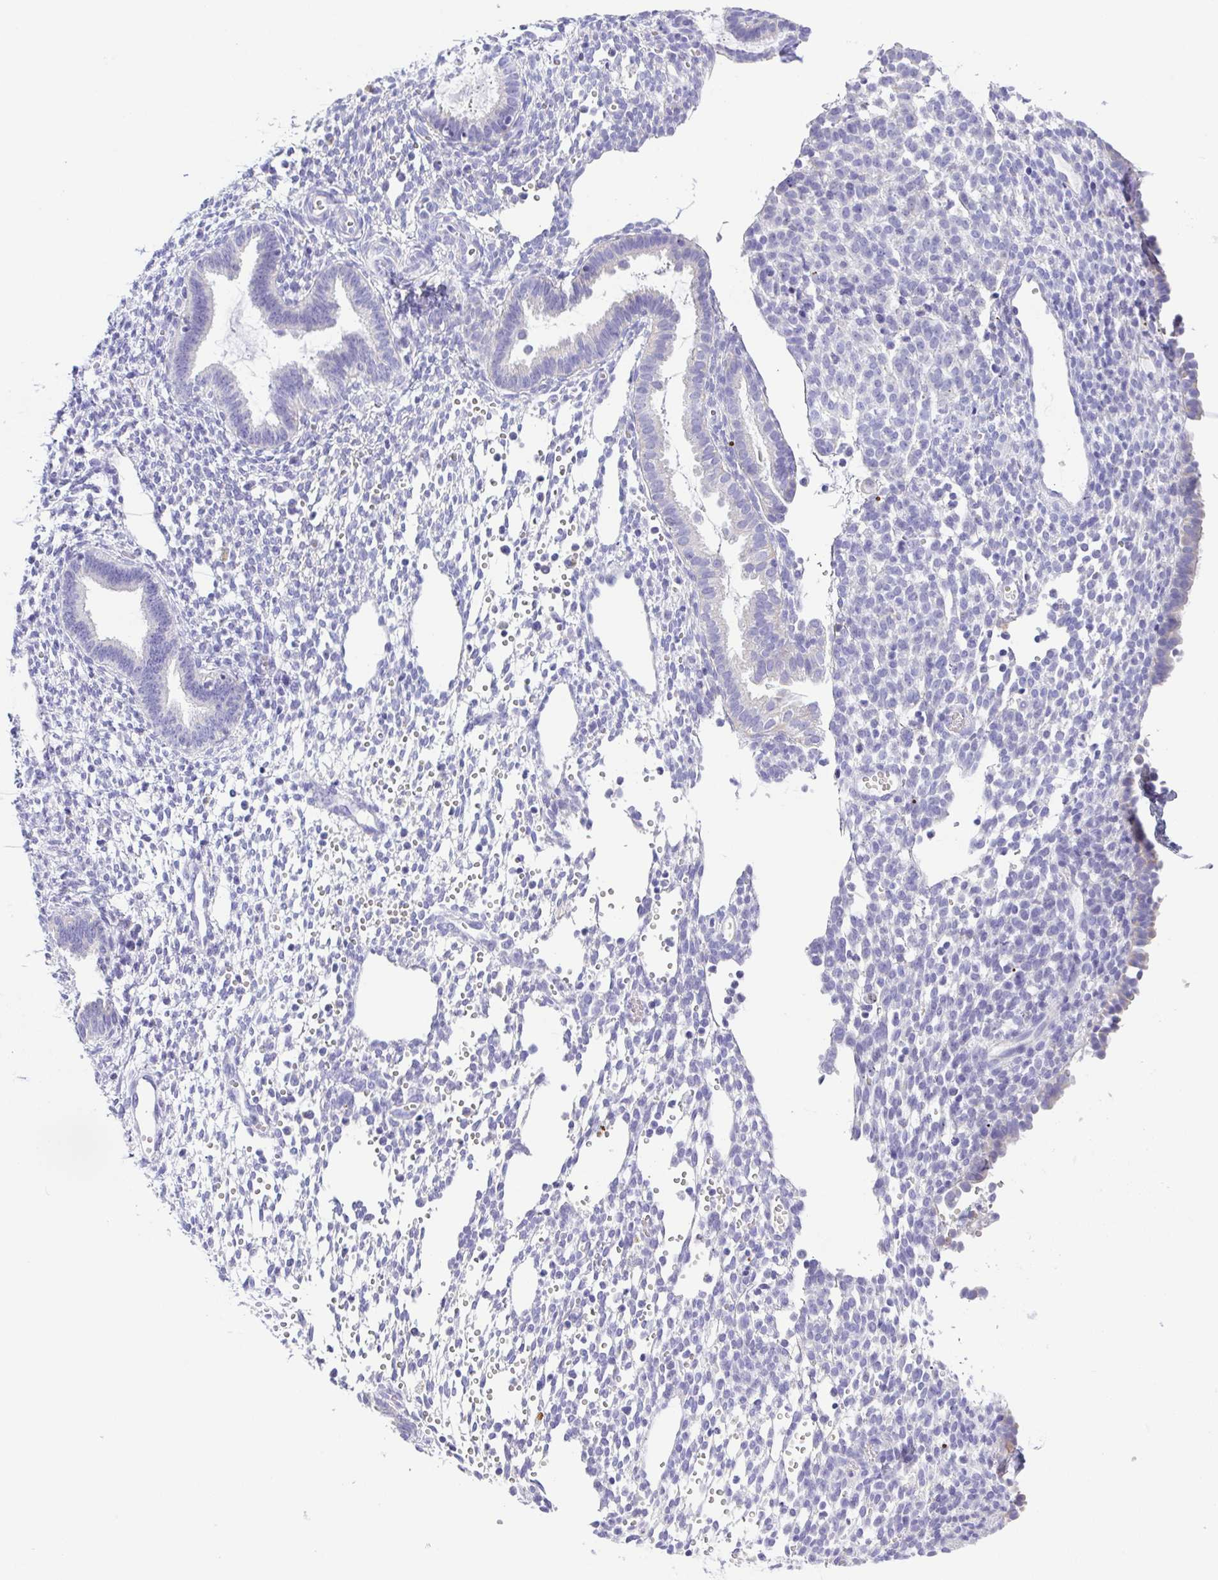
{"staining": {"intensity": "negative", "quantity": "none", "location": "none"}, "tissue": "endometrium", "cell_type": "Cells in endometrial stroma", "image_type": "normal", "snomed": [{"axis": "morphology", "description": "Normal tissue, NOS"}, {"axis": "topography", "description": "Endometrium"}], "caption": "This is a histopathology image of immunohistochemistry staining of unremarkable endometrium, which shows no expression in cells in endometrial stroma.", "gene": "CD72", "patient": {"sex": "female", "age": 36}}